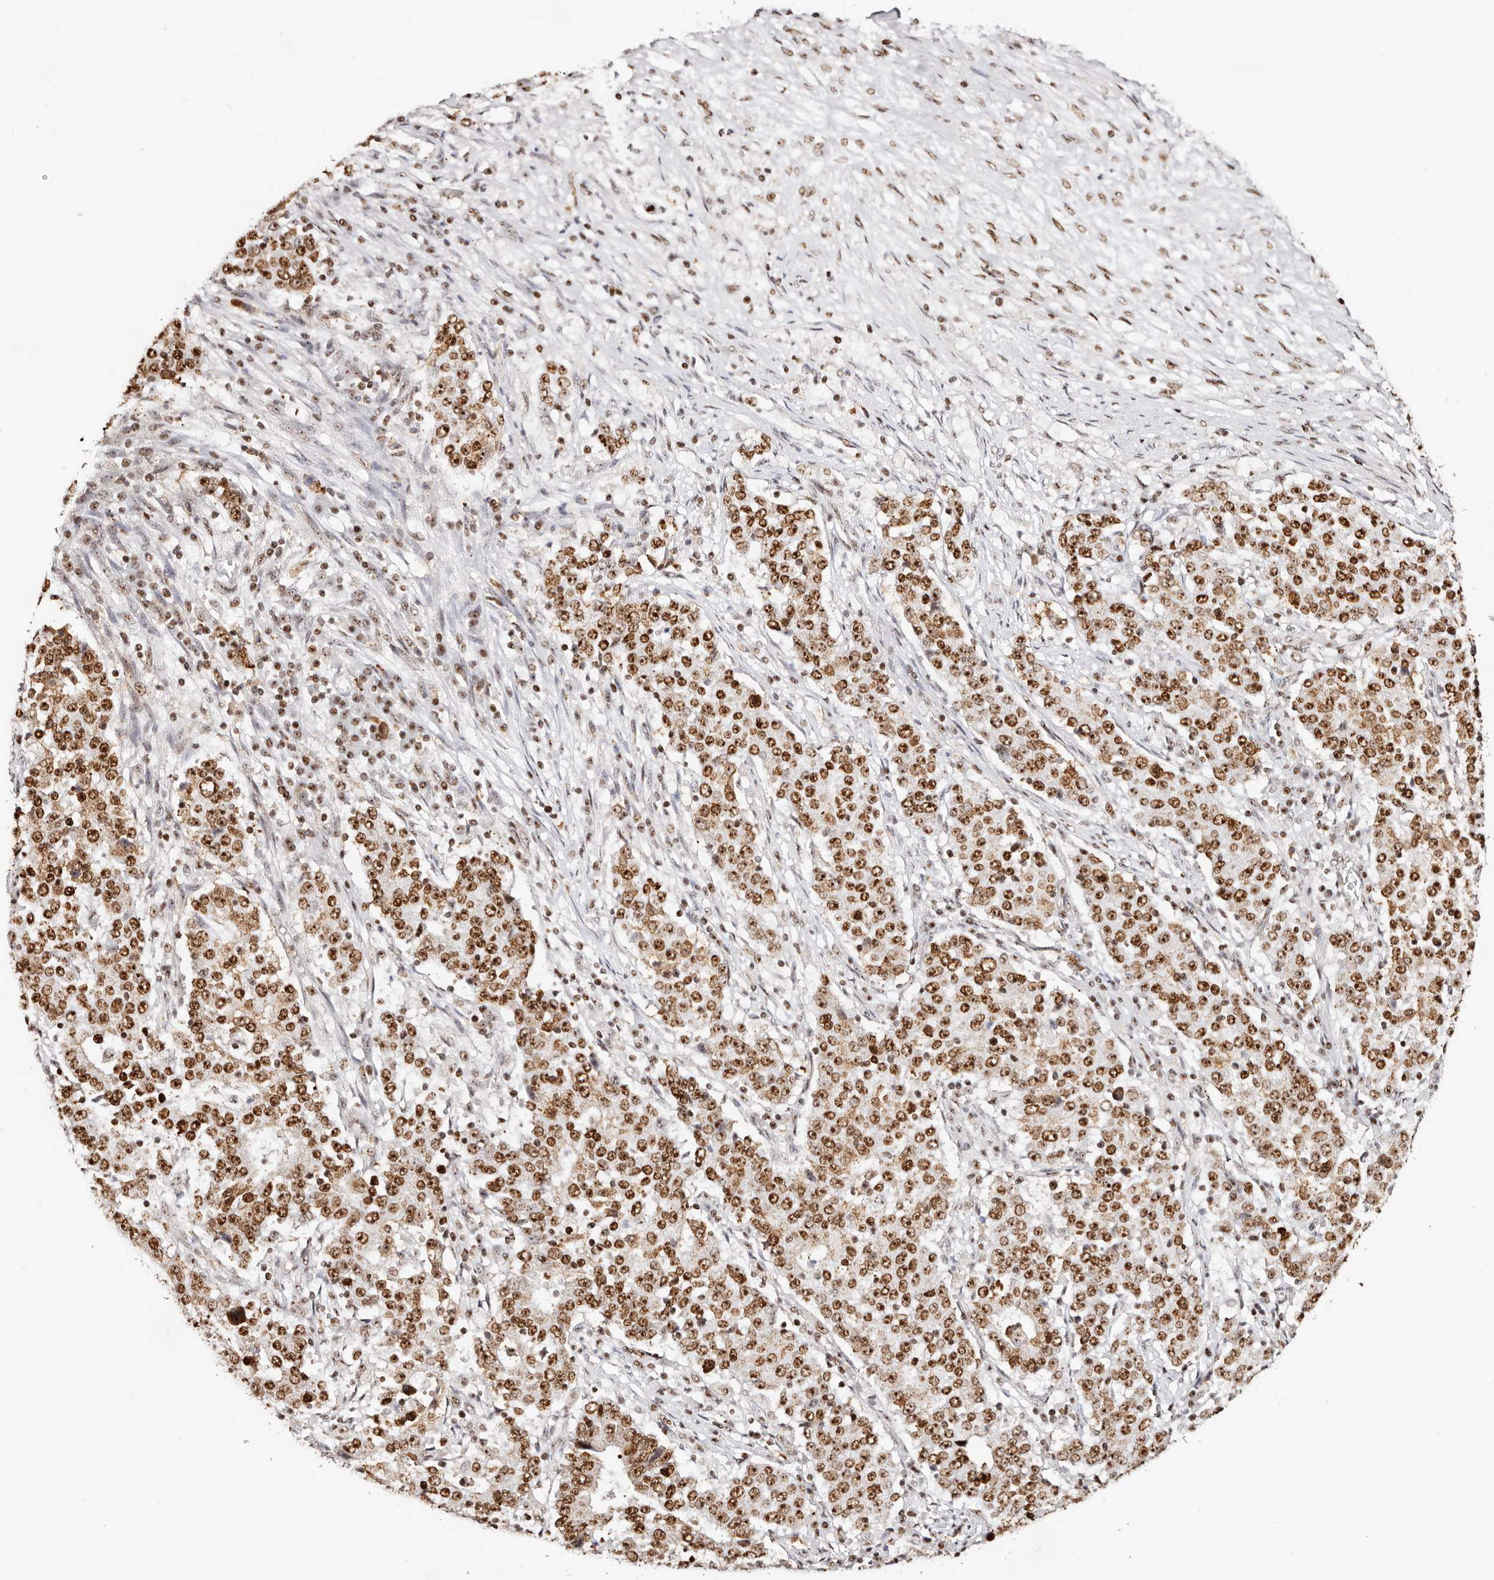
{"staining": {"intensity": "strong", "quantity": ">75%", "location": "nuclear"}, "tissue": "stomach cancer", "cell_type": "Tumor cells", "image_type": "cancer", "snomed": [{"axis": "morphology", "description": "Adenocarcinoma, NOS"}, {"axis": "topography", "description": "Stomach"}], "caption": "The immunohistochemical stain labels strong nuclear expression in tumor cells of stomach adenocarcinoma tissue.", "gene": "IQGAP3", "patient": {"sex": "male", "age": 59}}